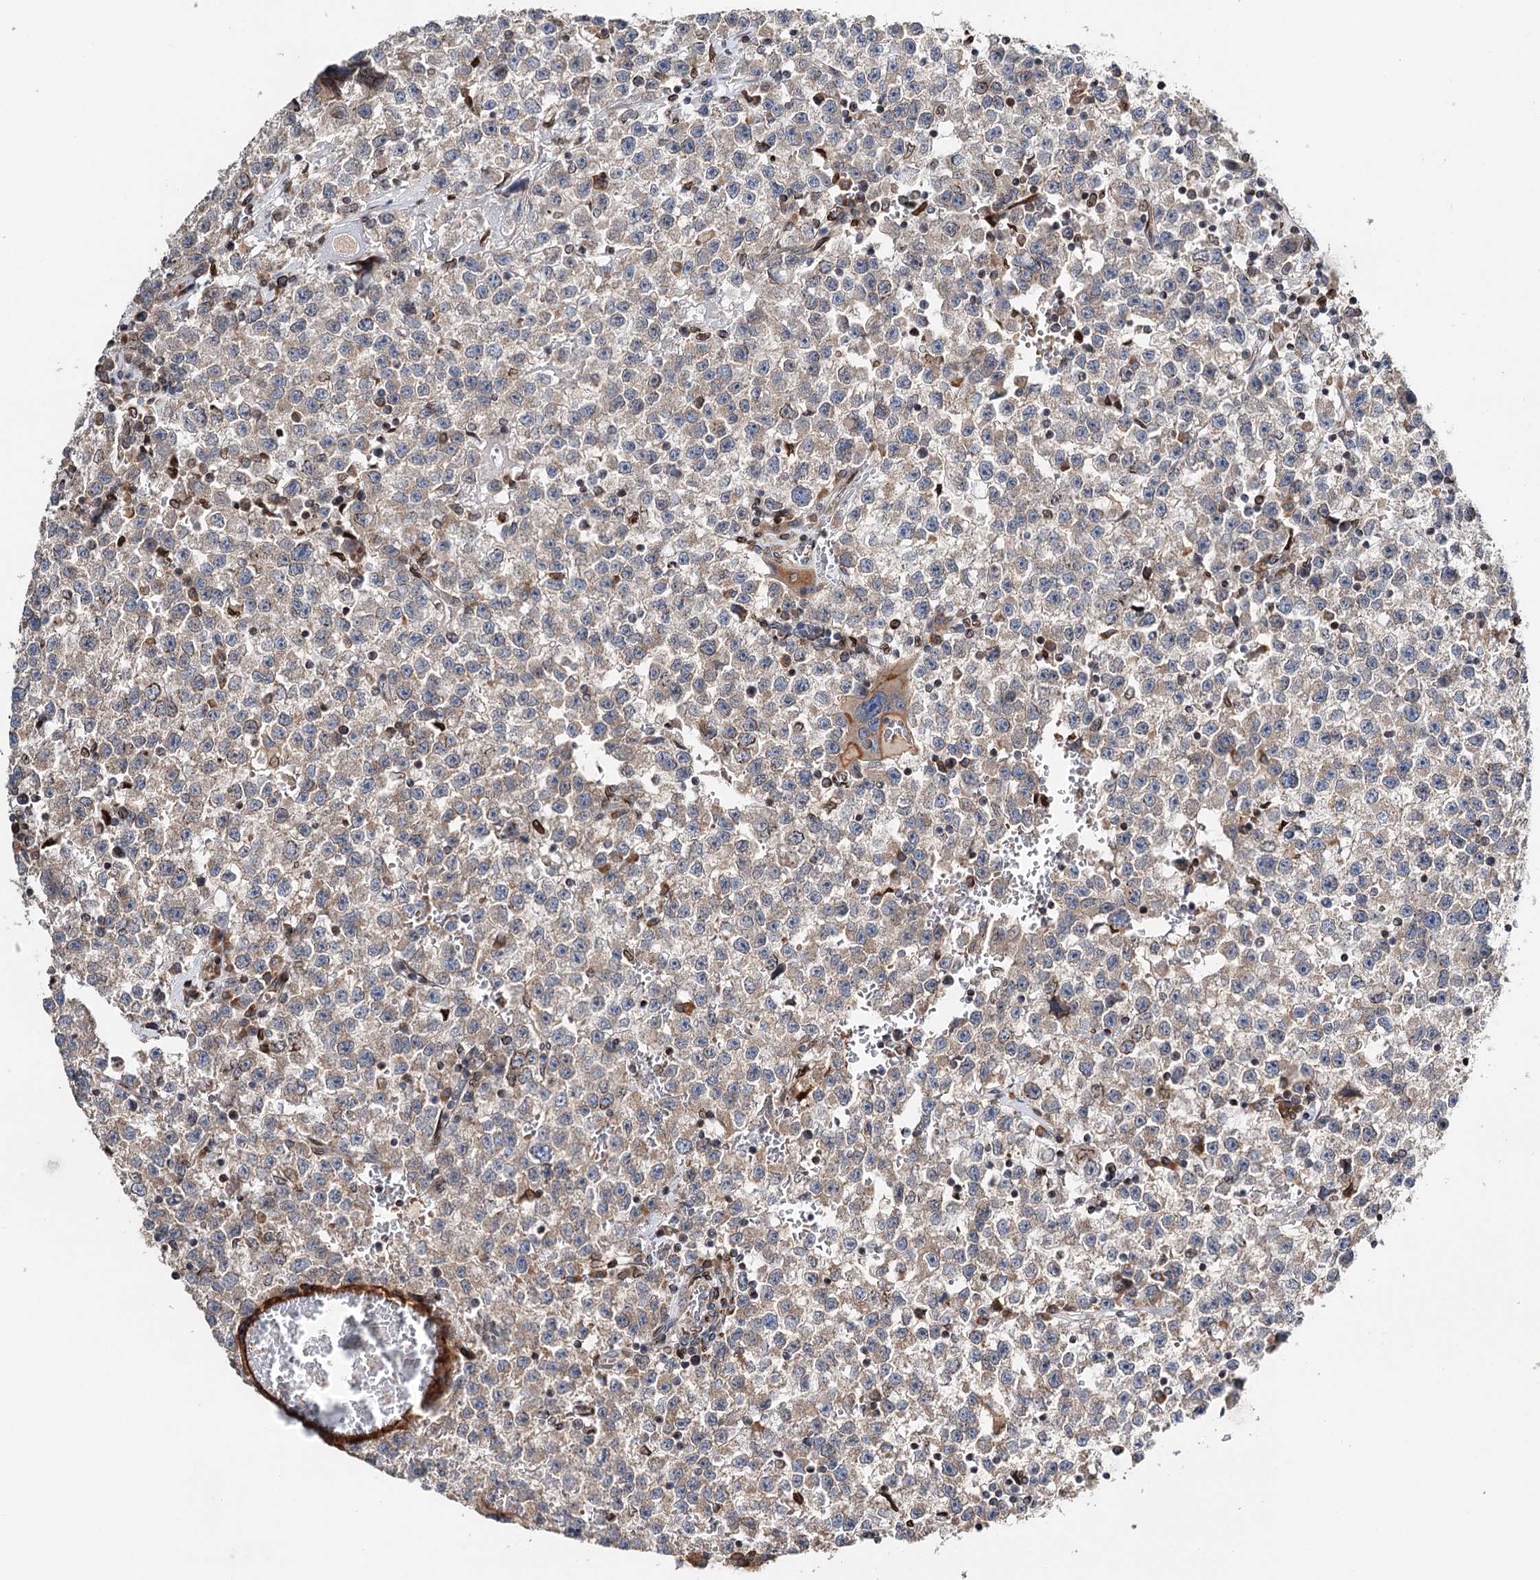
{"staining": {"intensity": "weak", "quantity": ">75%", "location": "cytoplasmic/membranous"}, "tissue": "testis cancer", "cell_type": "Tumor cells", "image_type": "cancer", "snomed": [{"axis": "morphology", "description": "Seminoma, NOS"}, {"axis": "topography", "description": "Testis"}], "caption": "DAB (3,3'-diaminobenzidine) immunohistochemical staining of testis cancer (seminoma) reveals weak cytoplasmic/membranous protein positivity in about >75% of tumor cells. The staining was performed using DAB, with brown indicating positive protein expression. Nuclei are stained blue with hematoxylin.", "gene": "CFAP46", "patient": {"sex": "male", "age": 22}}